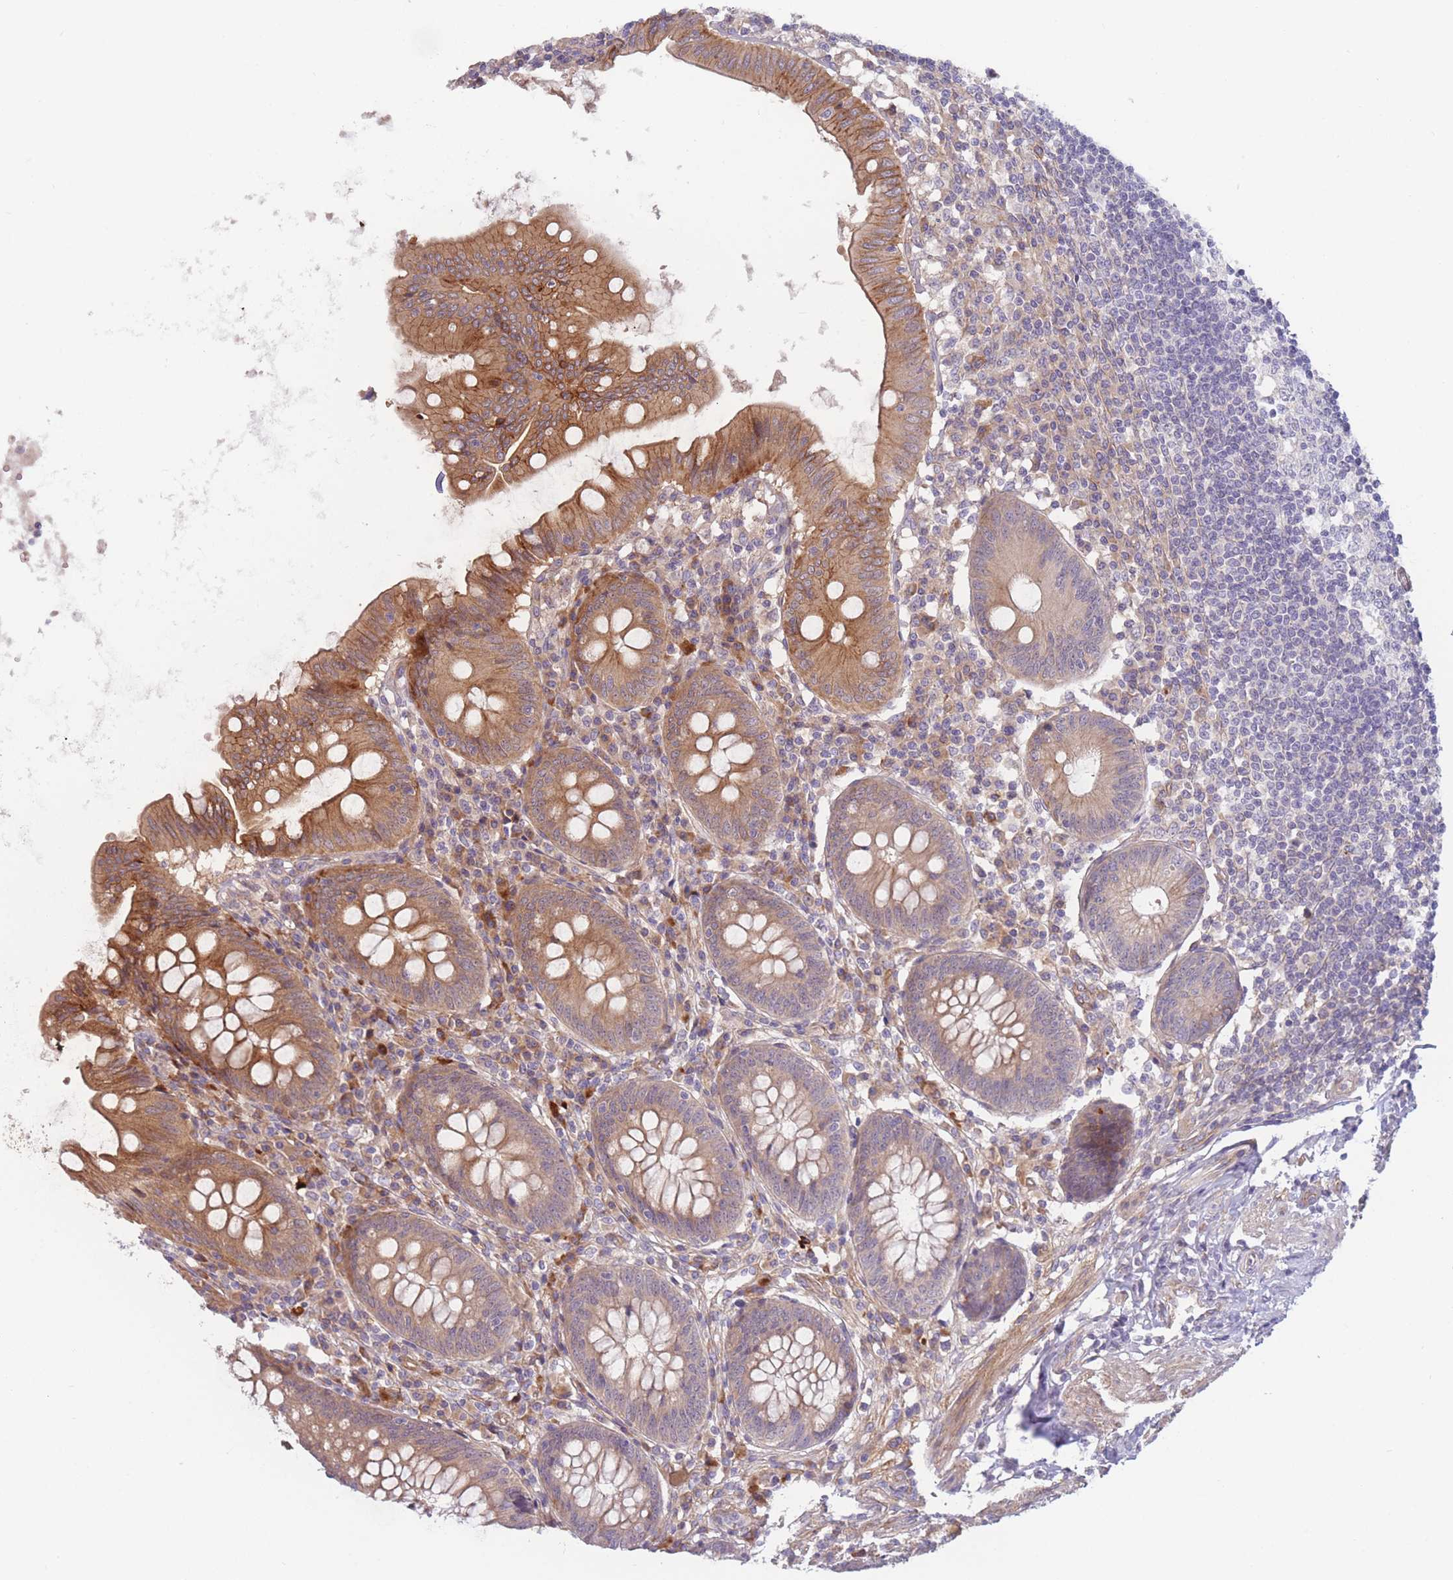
{"staining": {"intensity": "moderate", "quantity": "25%-75%", "location": "cytoplasmic/membranous"}, "tissue": "appendix", "cell_type": "Glandular cells", "image_type": "normal", "snomed": [{"axis": "morphology", "description": "Normal tissue, NOS"}, {"axis": "topography", "description": "Appendix"}], "caption": "Brown immunohistochemical staining in normal human appendix displays moderate cytoplasmic/membranous expression in about 25%-75% of glandular cells.", "gene": "WDR93", "patient": {"sex": "female", "age": 54}}